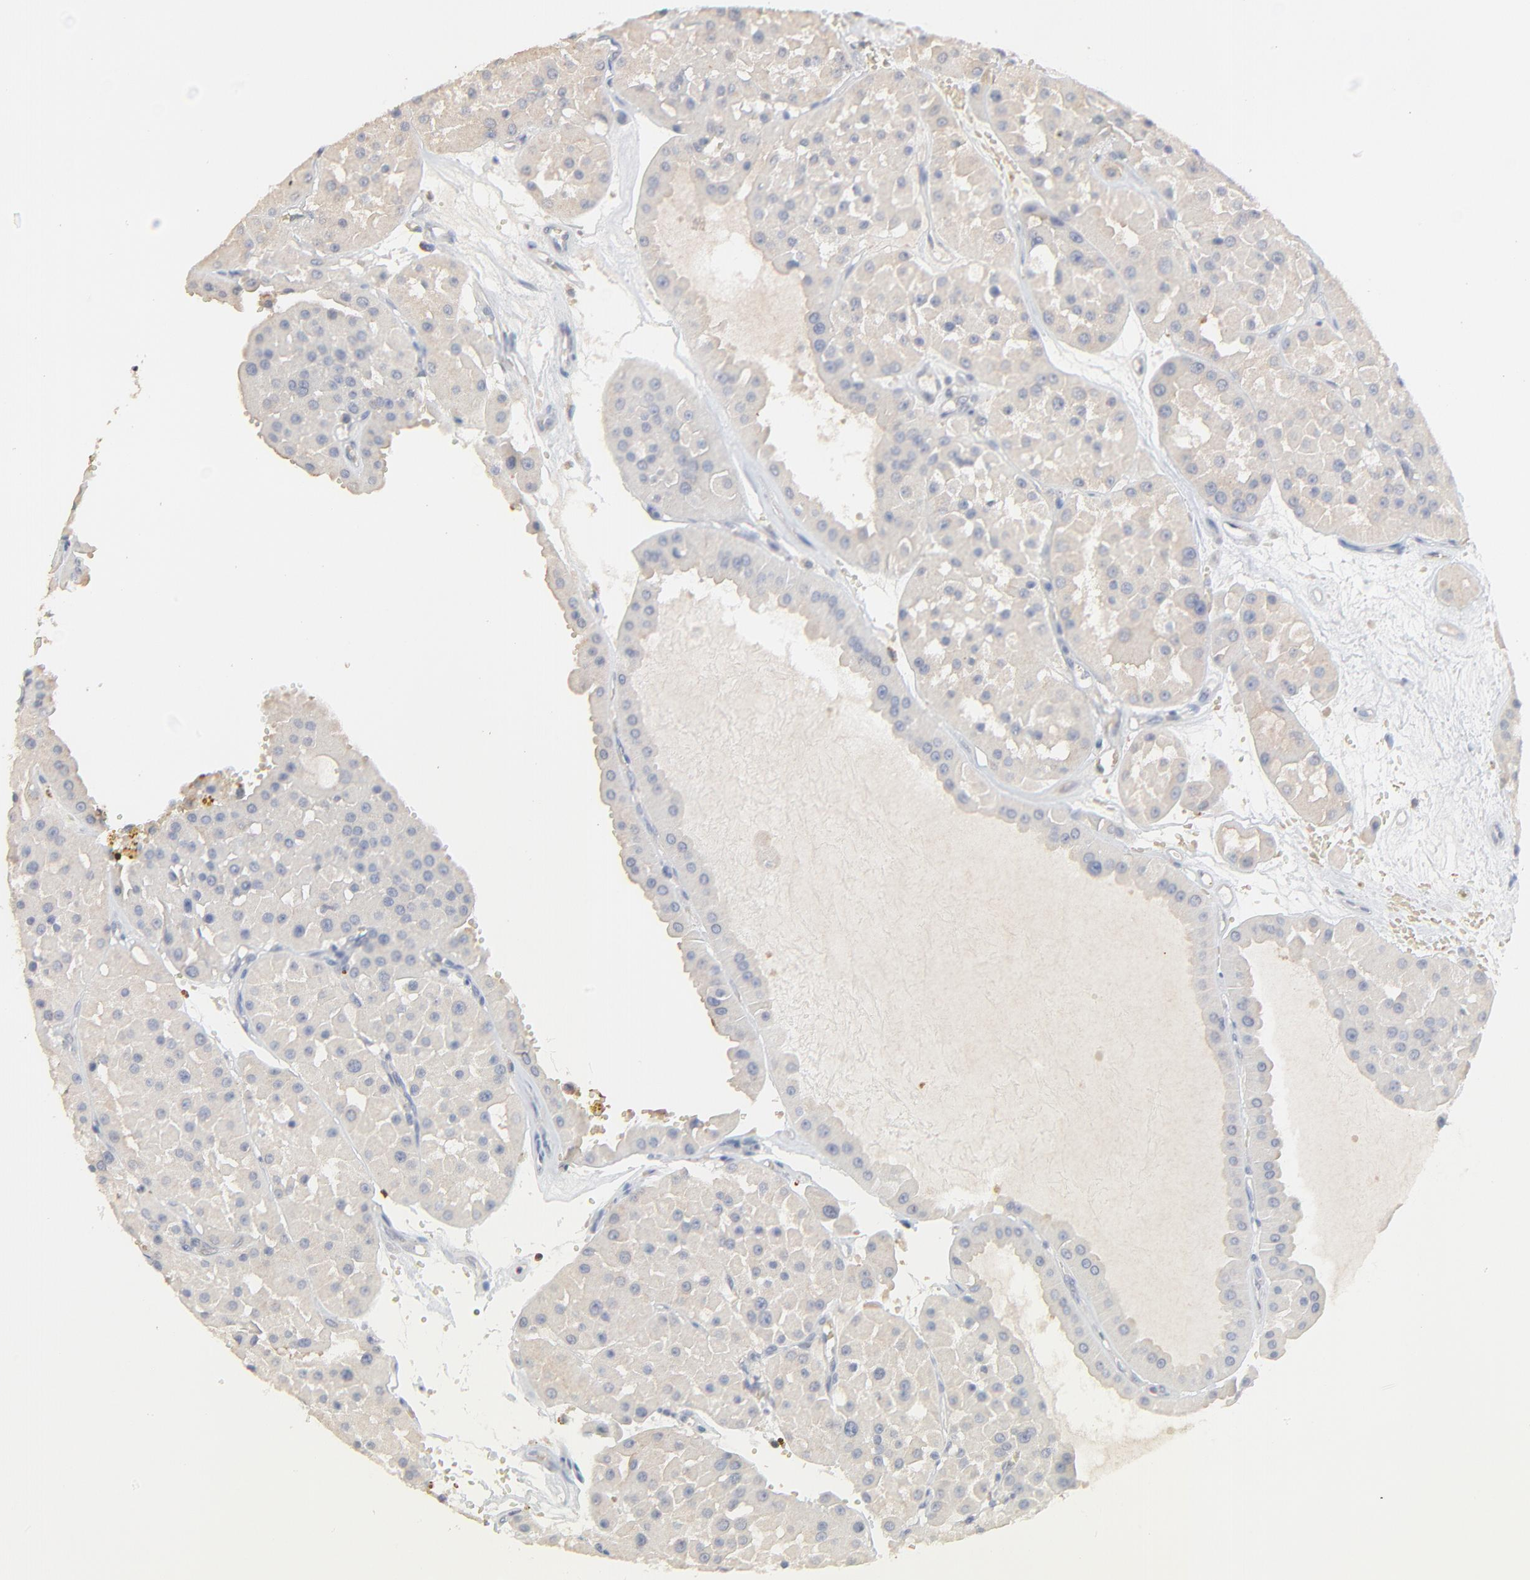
{"staining": {"intensity": "moderate", "quantity": ">75%", "location": "cytoplasmic/membranous"}, "tissue": "renal cancer", "cell_type": "Tumor cells", "image_type": "cancer", "snomed": [{"axis": "morphology", "description": "Adenocarcinoma, uncertain malignant potential"}, {"axis": "topography", "description": "Kidney"}], "caption": "Human adenocarcinoma,  uncertain malignant potential (renal) stained with a protein marker reveals moderate staining in tumor cells.", "gene": "FANCB", "patient": {"sex": "male", "age": 63}}